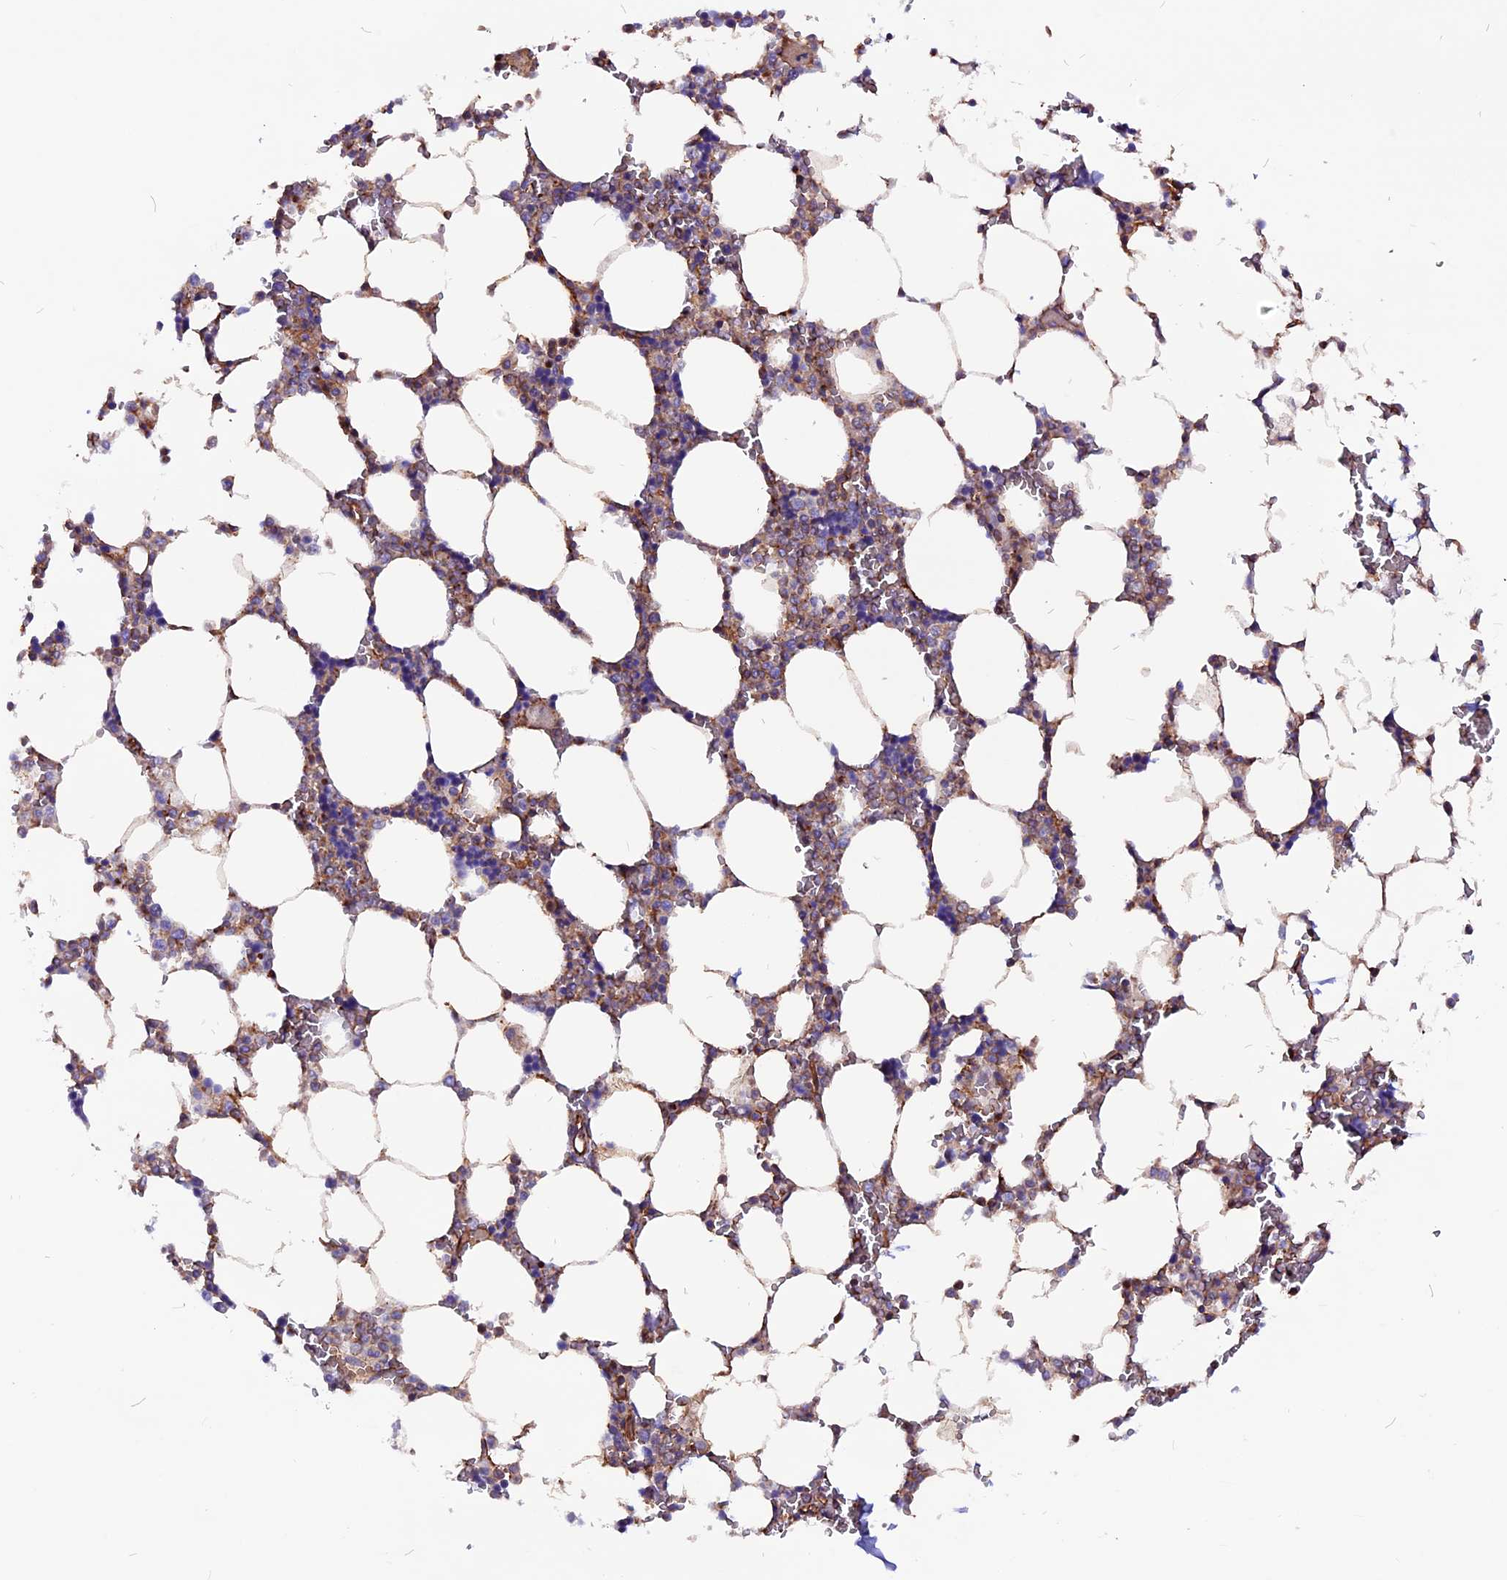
{"staining": {"intensity": "moderate", "quantity": "25%-75%", "location": "cytoplasmic/membranous"}, "tissue": "bone marrow", "cell_type": "Hematopoietic cells", "image_type": "normal", "snomed": [{"axis": "morphology", "description": "Normal tissue, NOS"}, {"axis": "topography", "description": "Bone marrow"}], "caption": "A micrograph of bone marrow stained for a protein demonstrates moderate cytoplasmic/membranous brown staining in hematopoietic cells. Using DAB (brown) and hematoxylin (blue) stains, captured at high magnification using brightfield microscopy.", "gene": "ZNF749", "patient": {"sex": "male", "age": 64}}